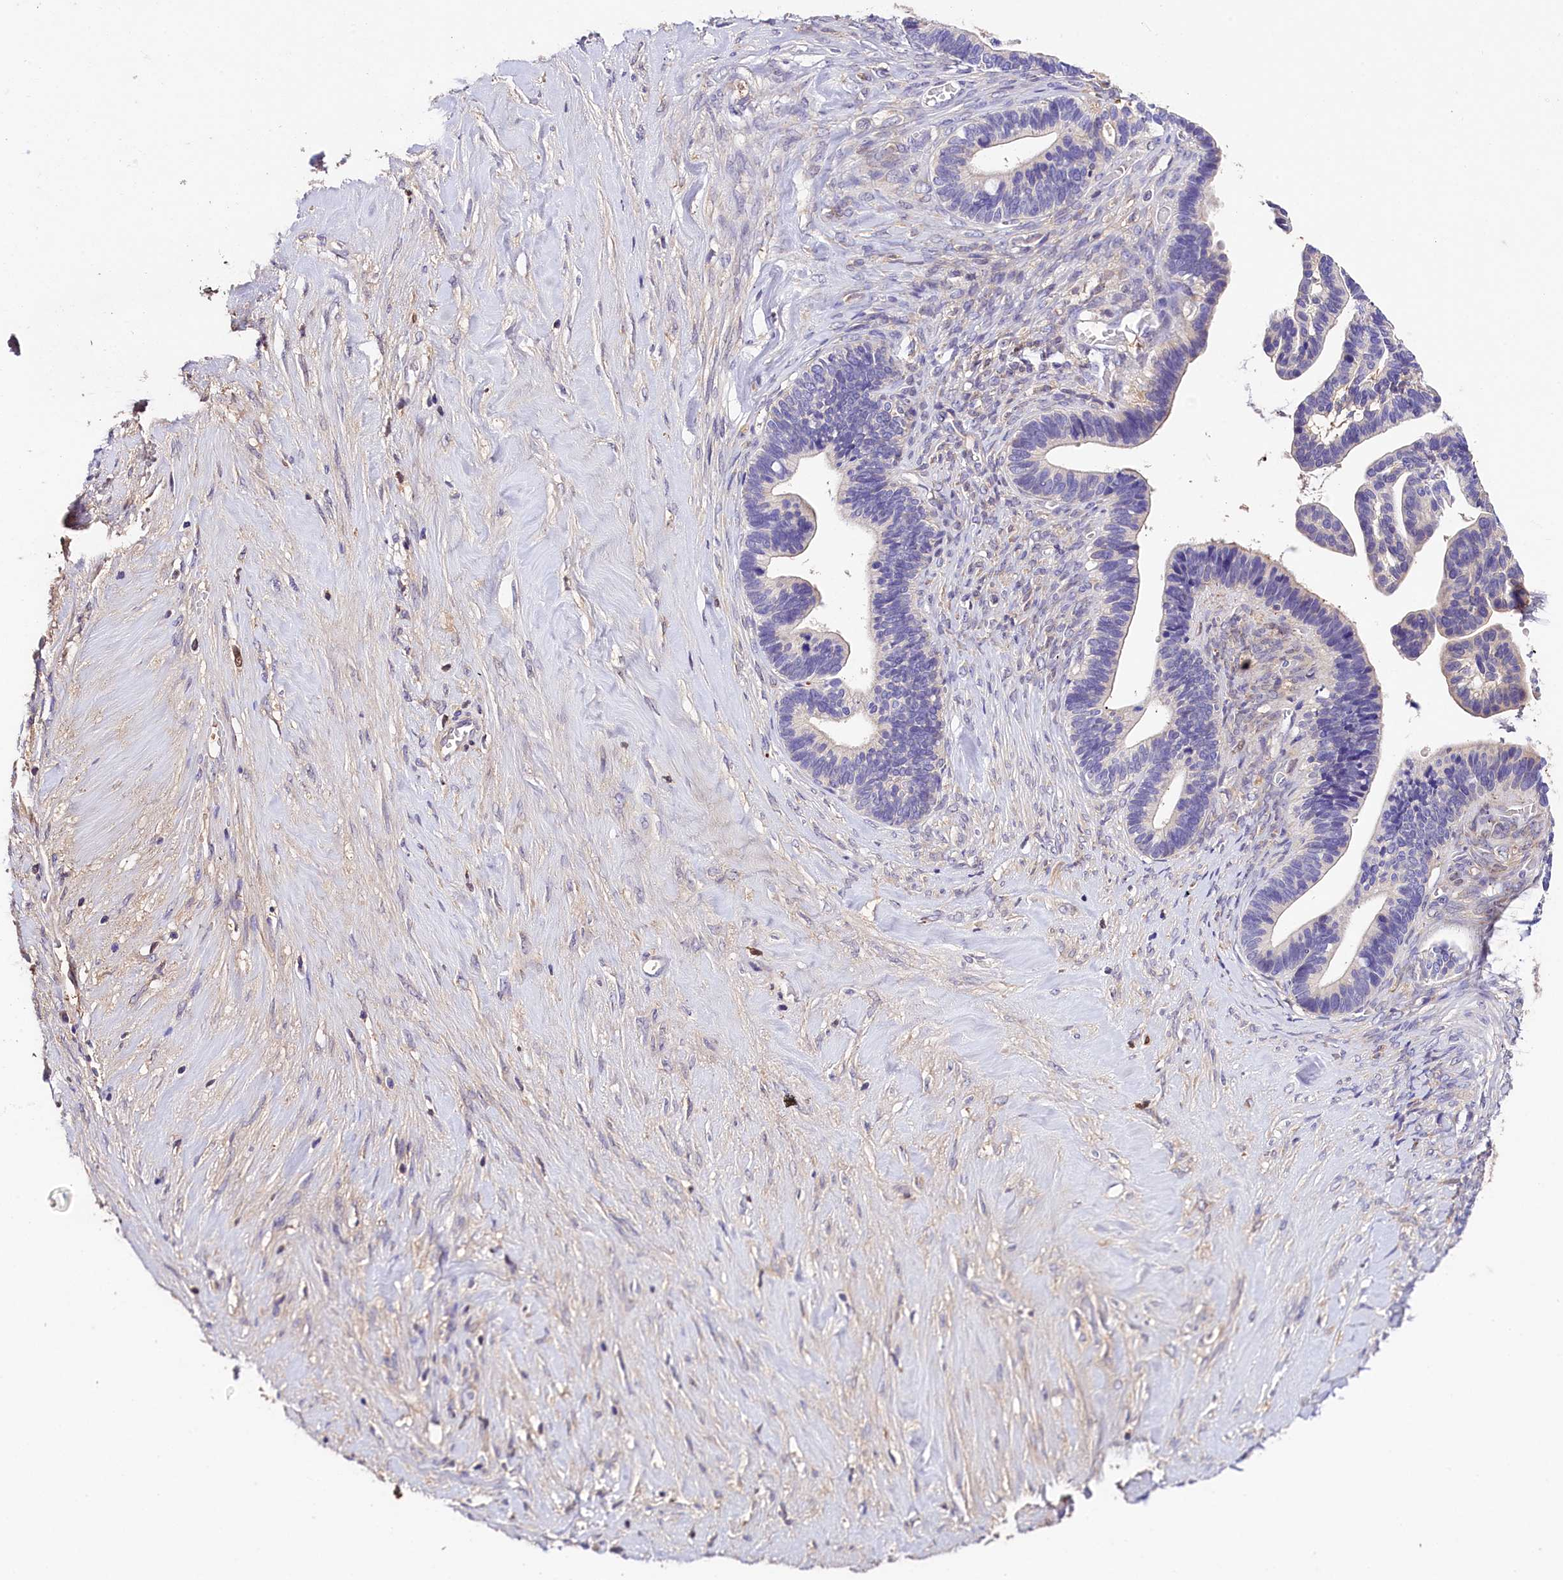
{"staining": {"intensity": "negative", "quantity": "none", "location": "none"}, "tissue": "ovarian cancer", "cell_type": "Tumor cells", "image_type": "cancer", "snomed": [{"axis": "morphology", "description": "Cystadenocarcinoma, serous, NOS"}, {"axis": "topography", "description": "Ovary"}], "caption": "Tumor cells are negative for brown protein staining in serous cystadenocarcinoma (ovarian).", "gene": "ARMC6", "patient": {"sex": "female", "age": 56}}